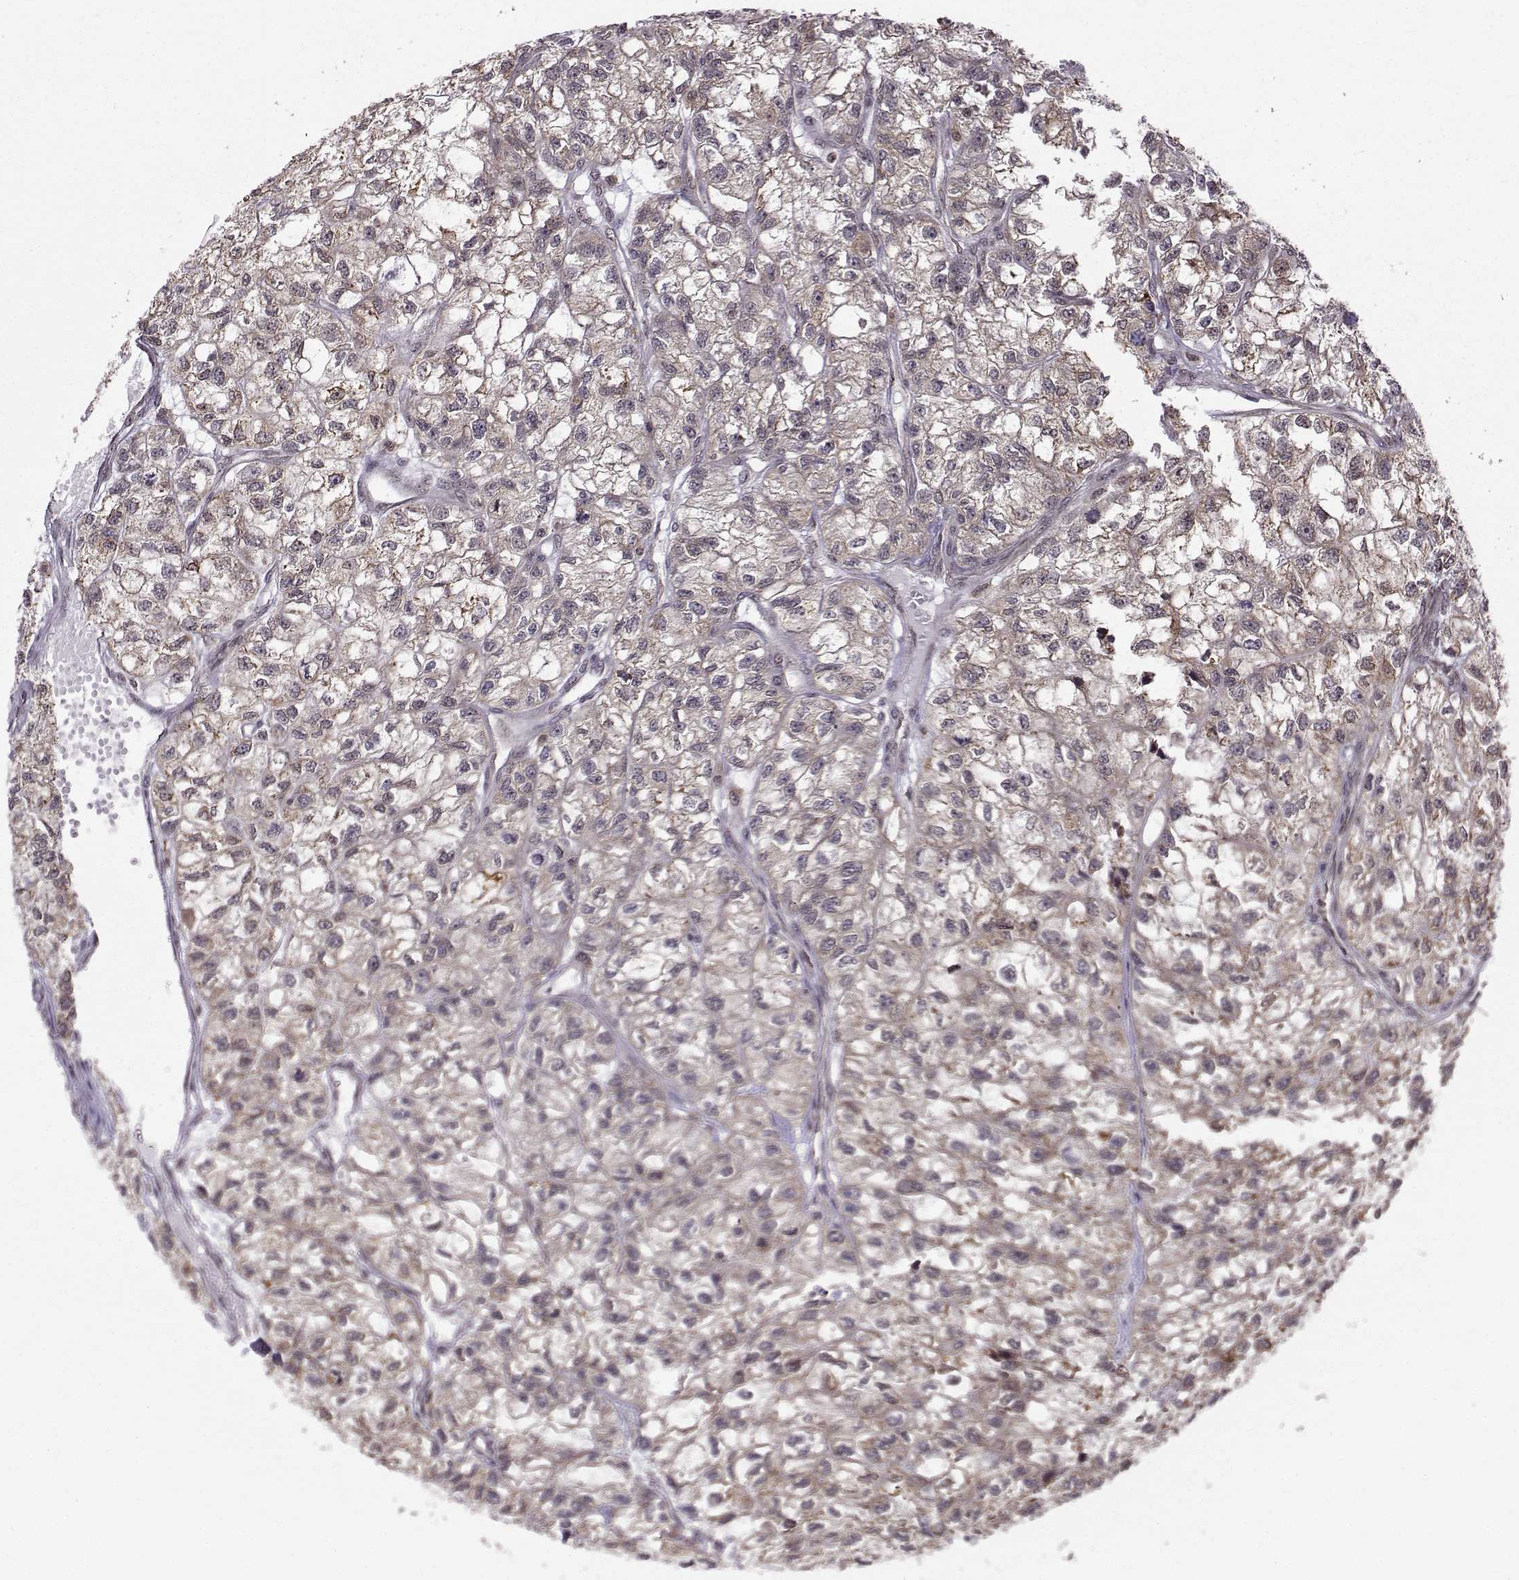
{"staining": {"intensity": "negative", "quantity": "none", "location": "none"}, "tissue": "renal cancer", "cell_type": "Tumor cells", "image_type": "cancer", "snomed": [{"axis": "morphology", "description": "Adenocarcinoma, NOS"}, {"axis": "topography", "description": "Kidney"}], "caption": "Immunohistochemistry (IHC) micrograph of neoplastic tissue: human renal cancer (adenocarcinoma) stained with DAB (3,3'-diaminobenzidine) displays no significant protein staining in tumor cells.", "gene": "EZH1", "patient": {"sex": "male", "age": 56}}